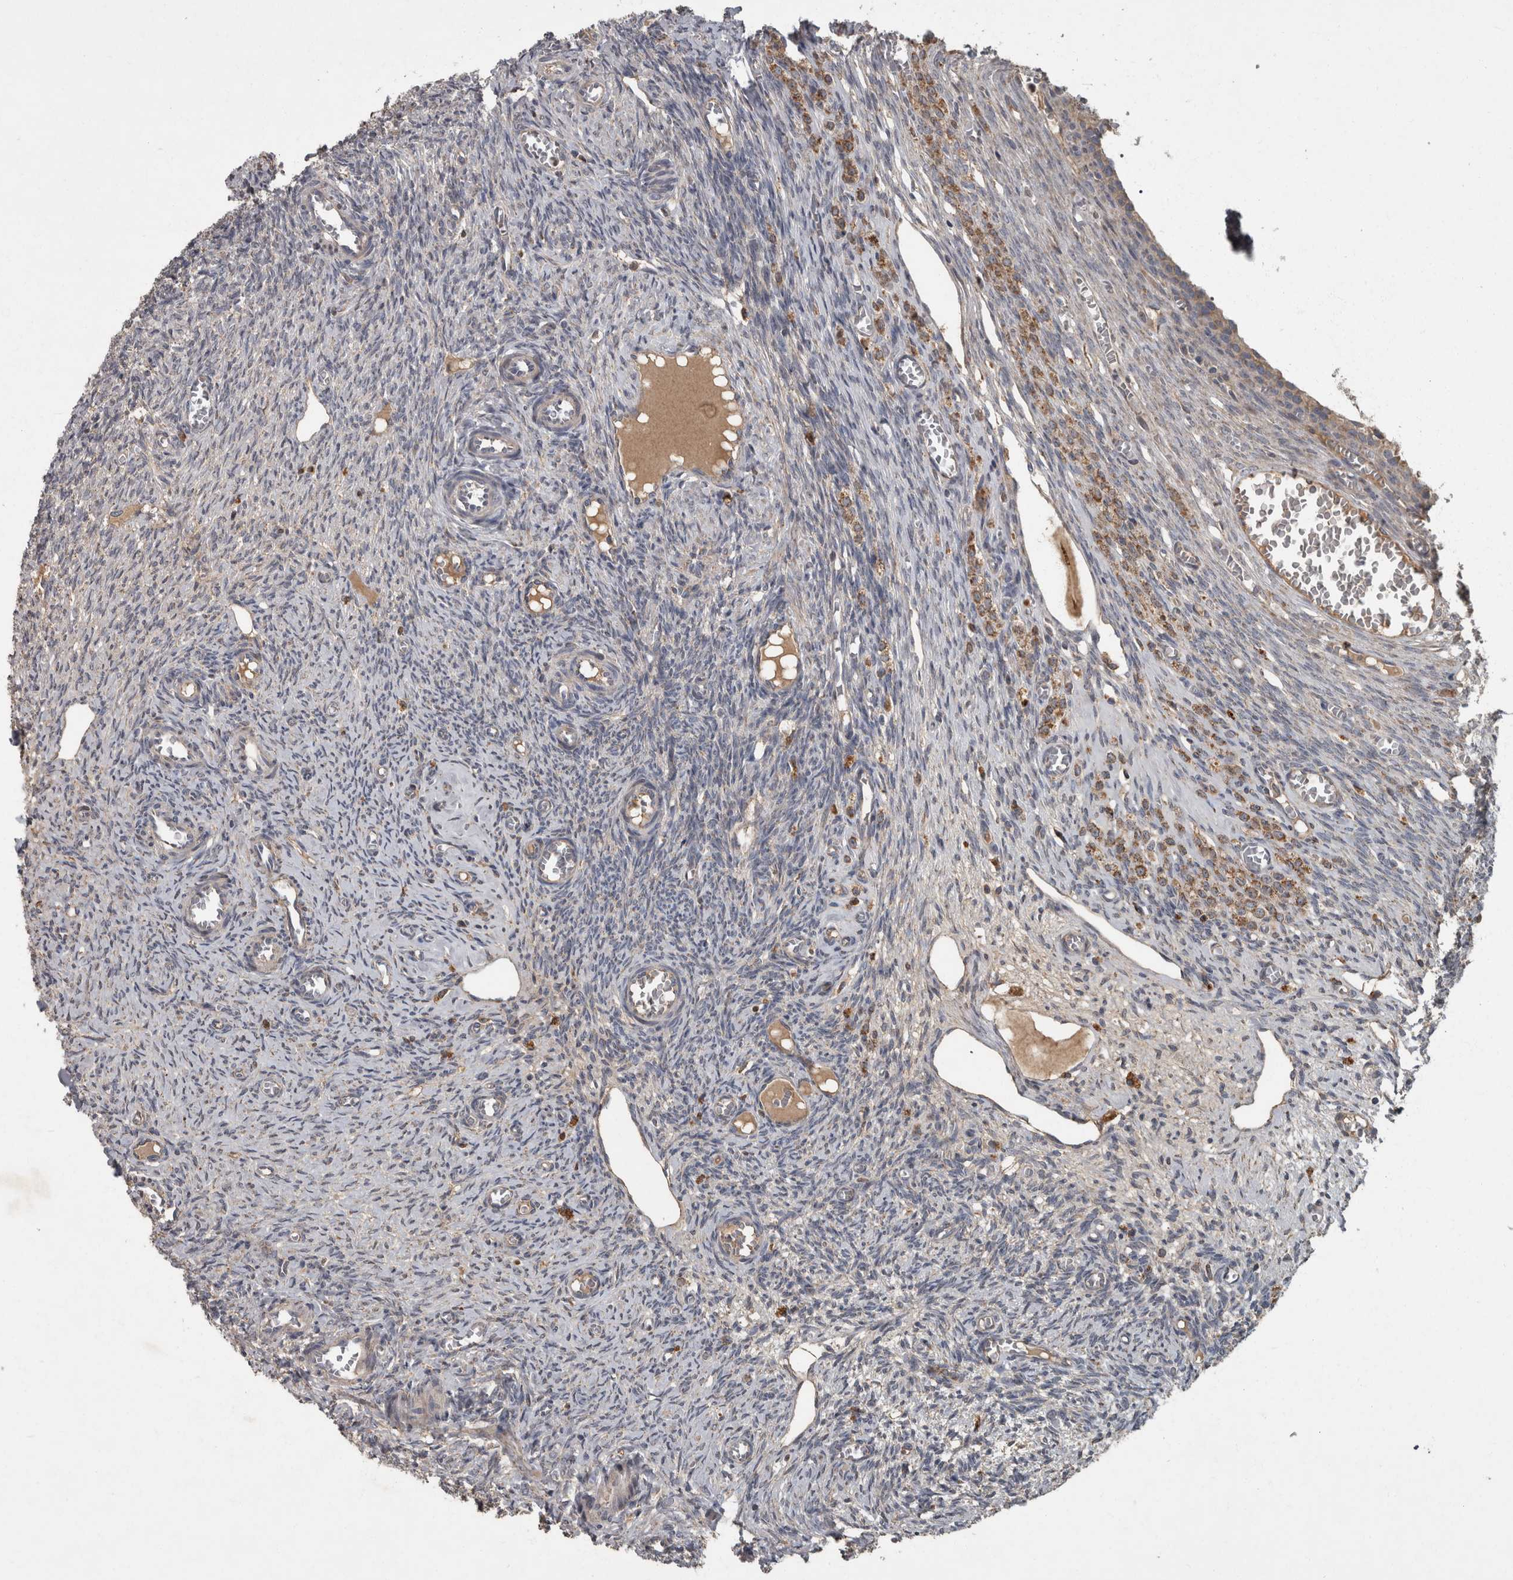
{"staining": {"intensity": "moderate", "quantity": "<25%", "location": "cytoplasmic/membranous"}, "tissue": "ovary", "cell_type": "Ovarian stroma cells", "image_type": "normal", "snomed": [{"axis": "morphology", "description": "Normal tissue, NOS"}, {"axis": "topography", "description": "Ovary"}], "caption": "The photomicrograph shows a brown stain indicating the presence of a protein in the cytoplasmic/membranous of ovarian stroma cells in ovary. (brown staining indicates protein expression, while blue staining denotes nuclei).", "gene": "PPP1R3C", "patient": {"sex": "female", "age": 27}}